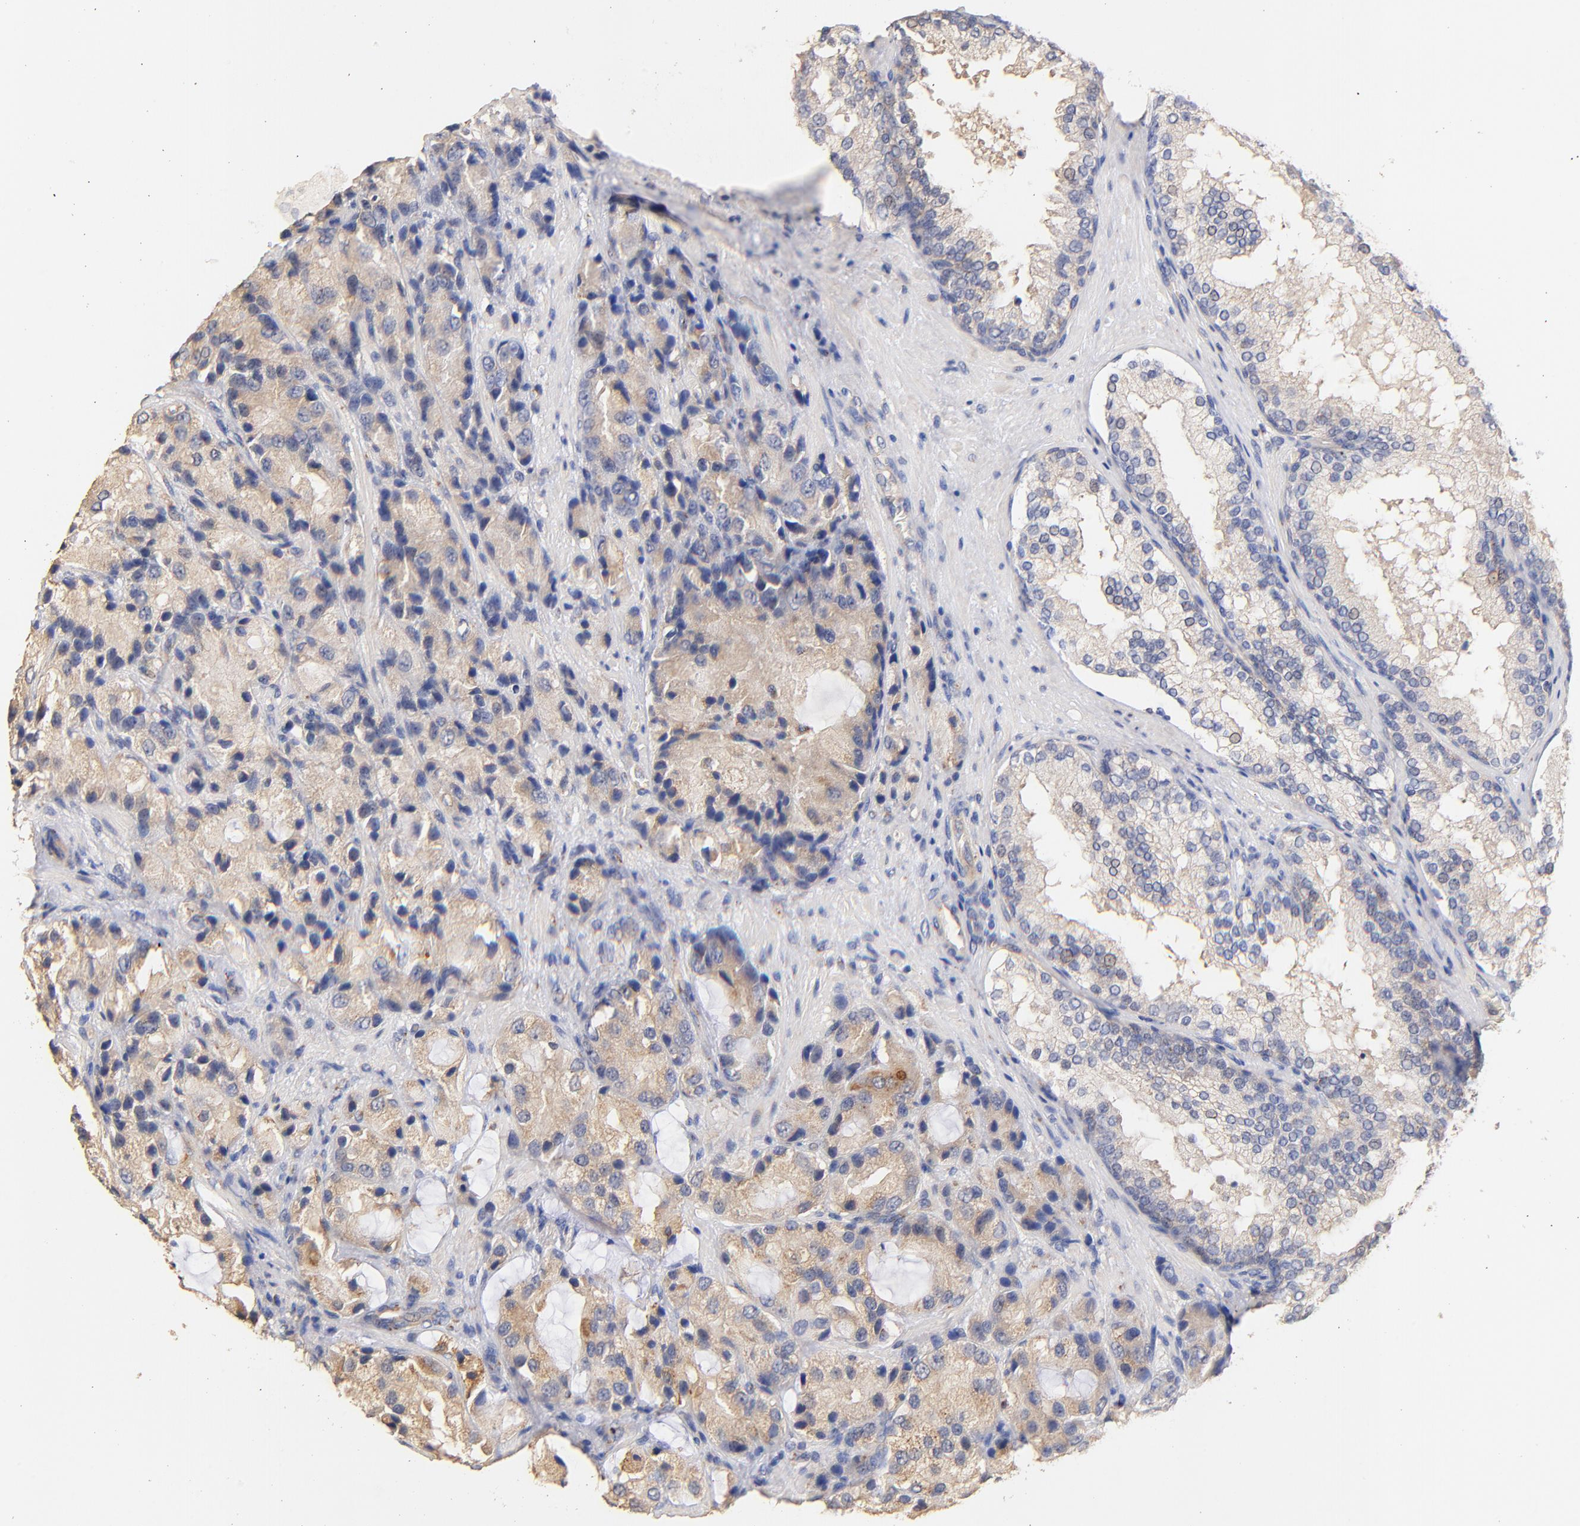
{"staining": {"intensity": "moderate", "quantity": ">75%", "location": "cytoplasmic/membranous"}, "tissue": "prostate cancer", "cell_type": "Tumor cells", "image_type": "cancer", "snomed": [{"axis": "morphology", "description": "Adenocarcinoma, High grade"}, {"axis": "topography", "description": "Prostate"}], "caption": "Immunohistochemical staining of human high-grade adenocarcinoma (prostate) reveals medium levels of moderate cytoplasmic/membranous protein expression in approximately >75% of tumor cells. (Stains: DAB (3,3'-diaminobenzidine) in brown, nuclei in blue, Microscopy: brightfield microscopy at high magnification).", "gene": "FMNL3", "patient": {"sex": "male", "age": 70}}